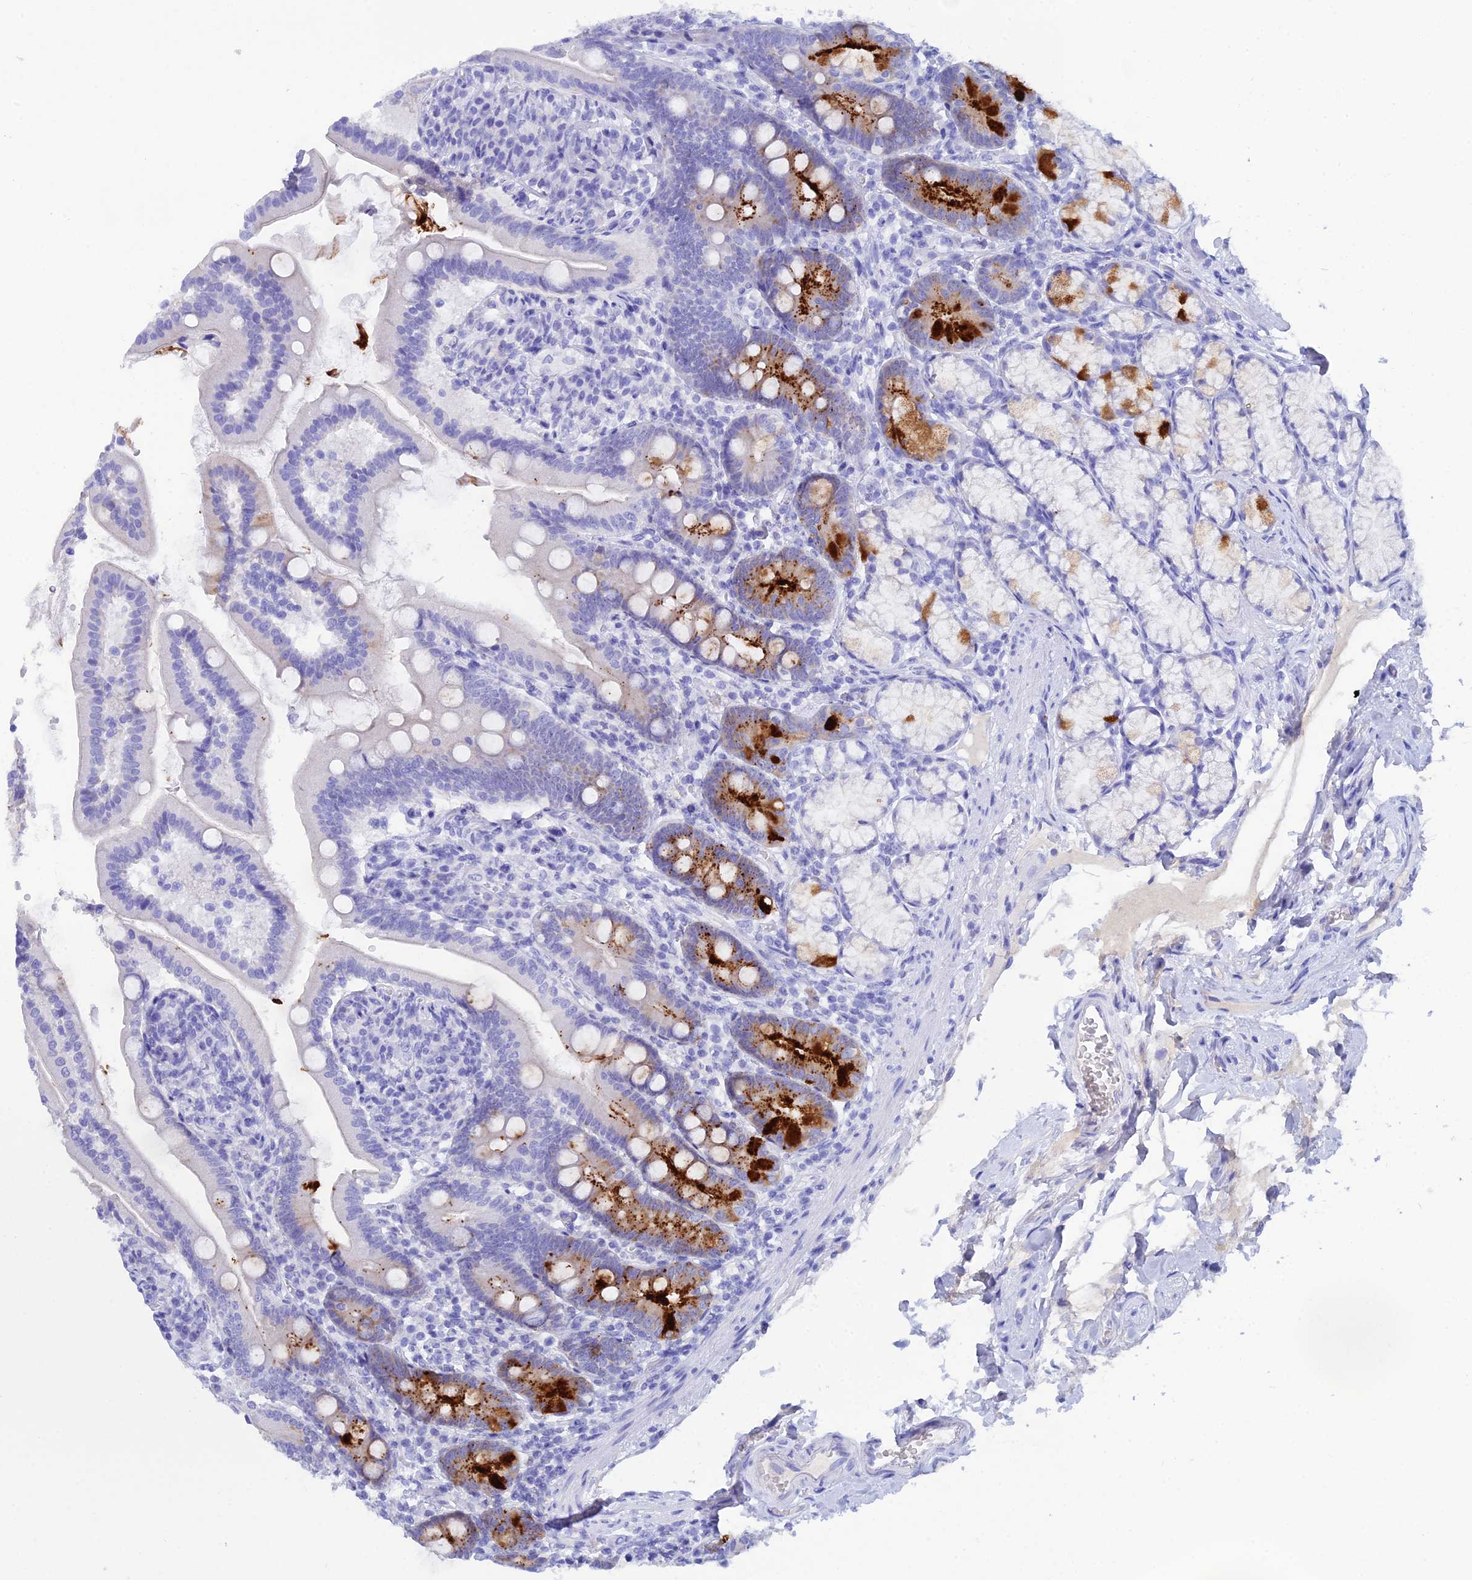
{"staining": {"intensity": "strong", "quantity": "25%-75%", "location": "cytoplasmic/membranous"}, "tissue": "duodenum", "cell_type": "Glandular cells", "image_type": "normal", "snomed": [{"axis": "morphology", "description": "Normal tissue, NOS"}, {"axis": "topography", "description": "Duodenum"}], "caption": "Glandular cells display high levels of strong cytoplasmic/membranous expression in about 25%-75% of cells in unremarkable duodenum. (DAB (3,3'-diaminobenzidine) IHC, brown staining for protein, blue staining for nuclei).", "gene": "REG1A", "patient": {"sex": "female", "age": 67}}